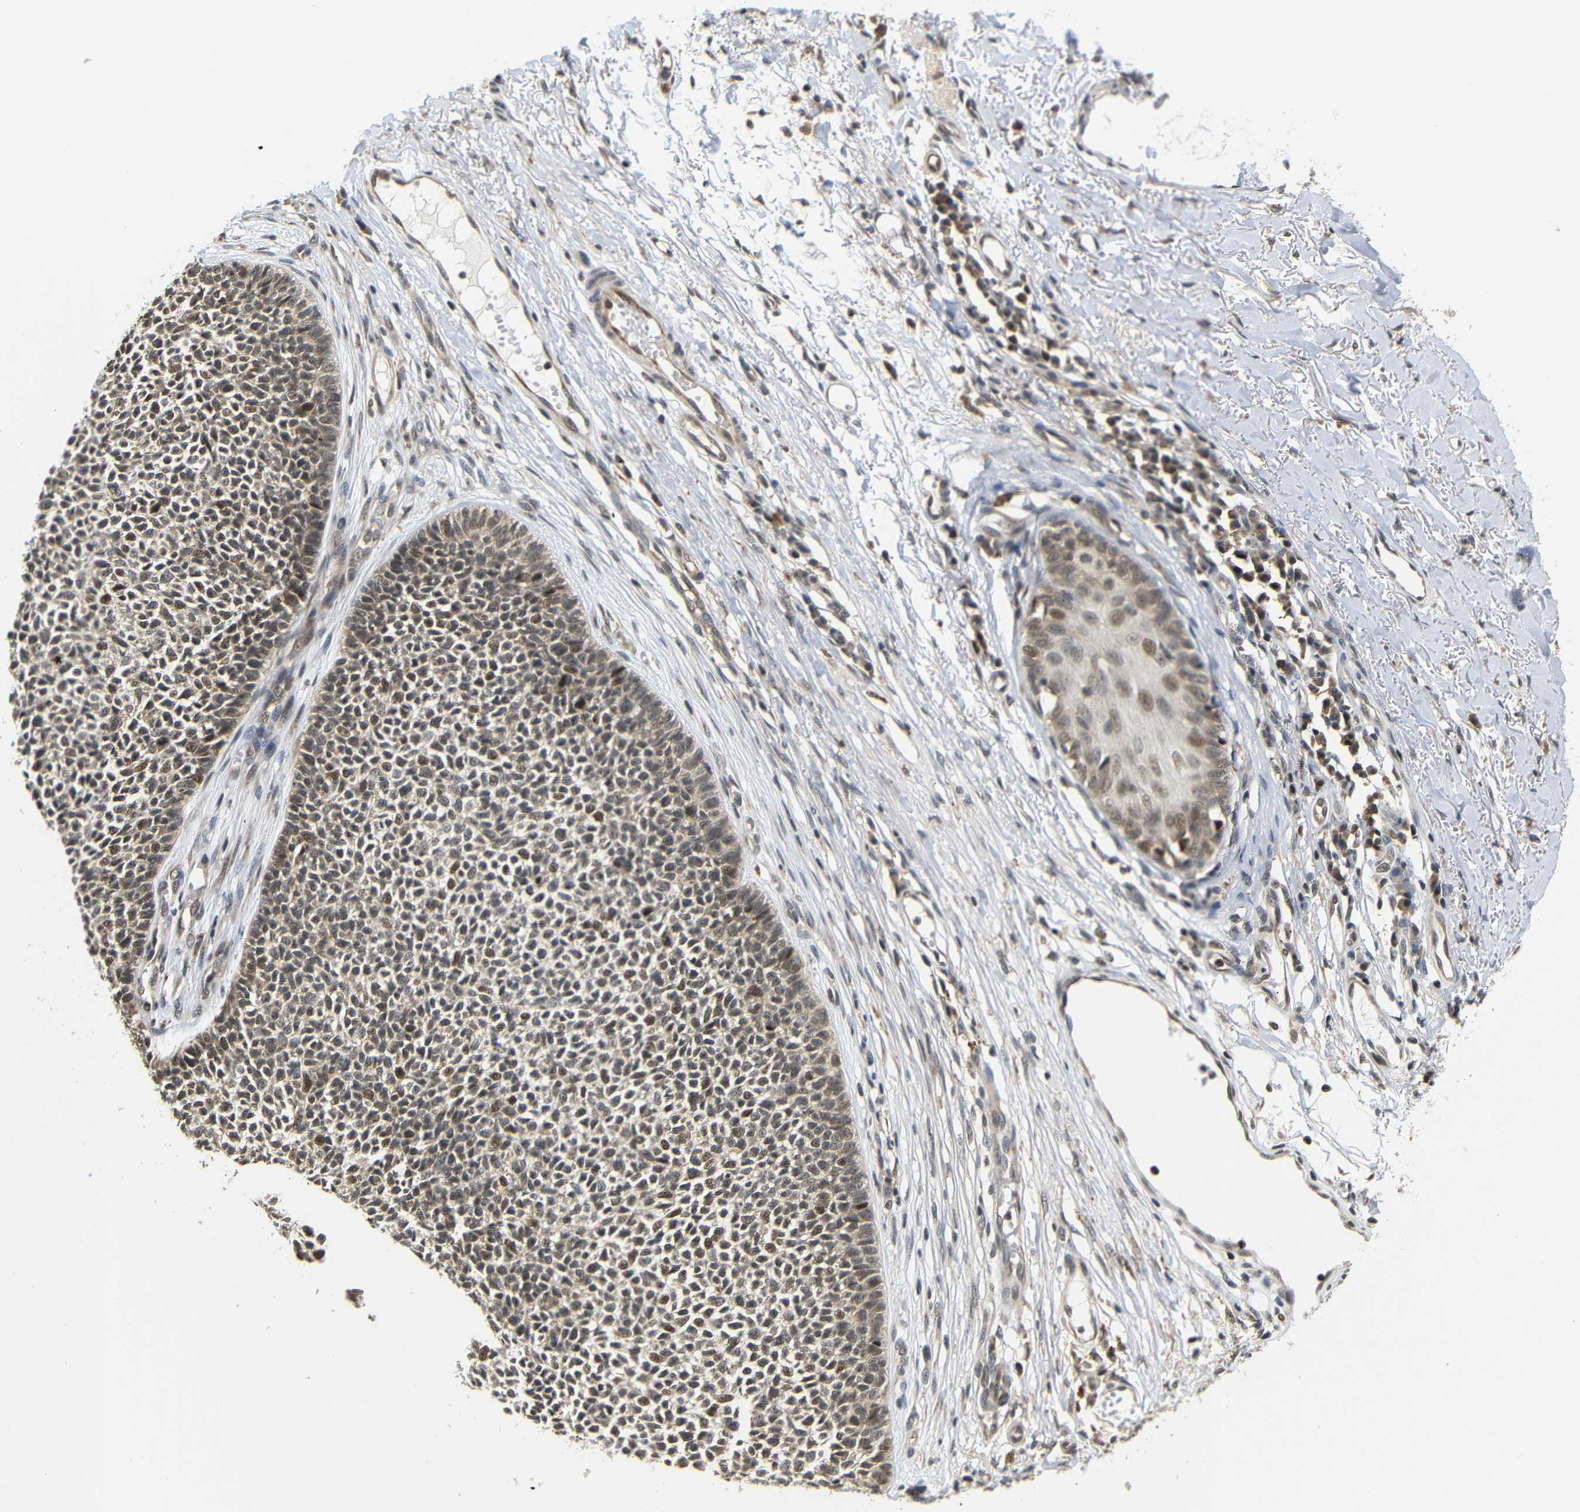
{"staining": {"intensity": "moderate", "quantity": ">75%", "location": "cytoplasmic/membranous,nuclear"}, "tissue": "skin cancer", "cell_type": "Tumor cells", "image_type": "cancer", "snomed": [{"axis": "morphology", "description": "Basal cell carcinoma"}, {"axis": "topography", "description": "Skin"}], "caption": "IHC of skin cancer exhibits medium levels of moderate cytoplasmic/membranous and nuclear positivity in approximately >75% of tumor cells.", "gene": "GJA5", "patient": {"sex": "female", "age": 84}}